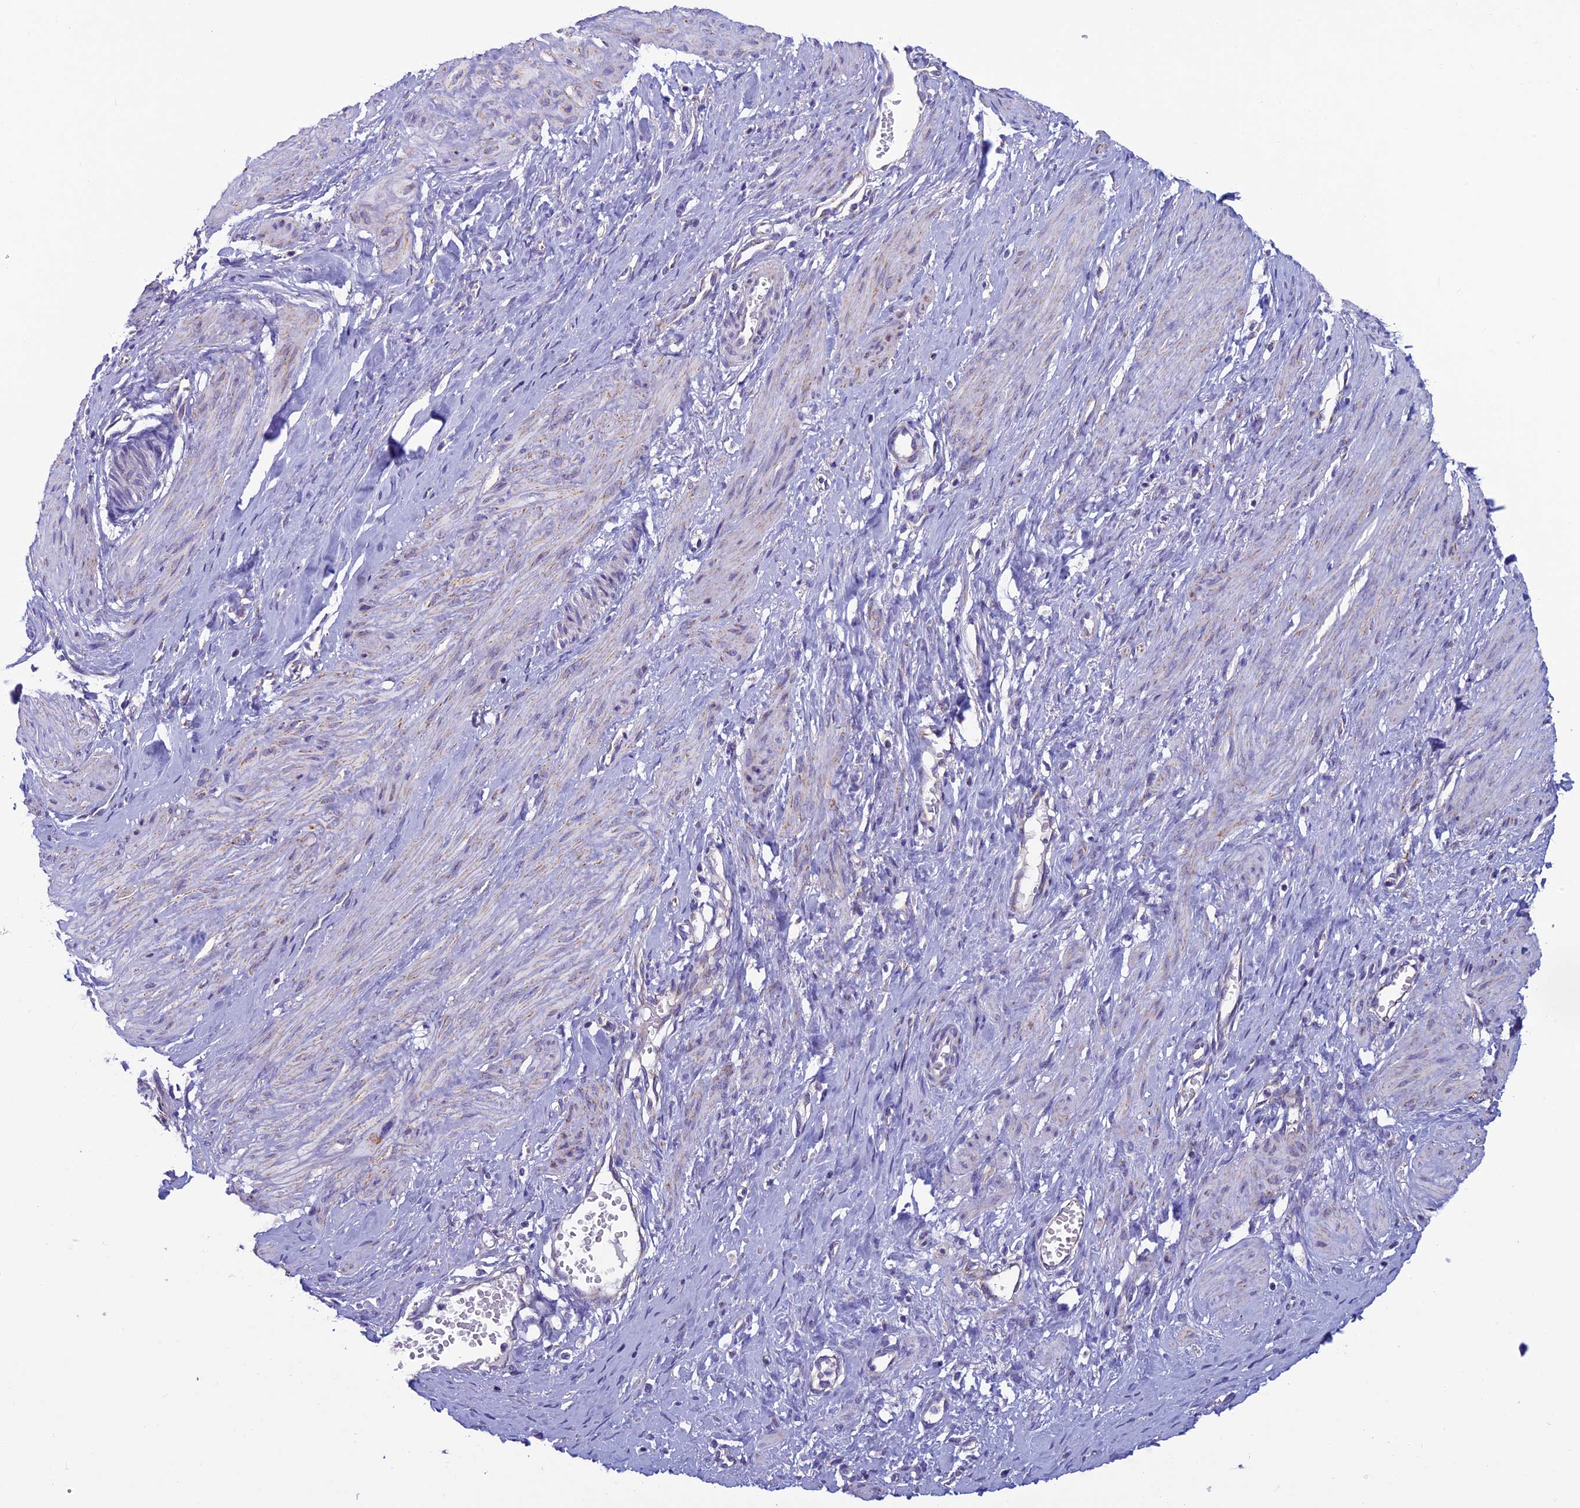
{"staining": {"intensity": "negative", "quantity": "none", "location": "none"}, "tissue": "smooth muscle", "cell_type": "Smooth muscle cells", "image_type": "normal", "snomed": [{"axis": "morphology", "description": "Normal tissue, NOS"}, {"axis": "topography", "description": "Endometrium"}], "caption": "There is no significant staining in smooth muscle cells of smooth muscle. The staining is performed using DAB (3,3'-diaminobenzidine) brown chromogen with nuclei counter-stained in using hematoxylin.", "gene": "MFSD12", "patient": {"sex": "female", "age": 33}}